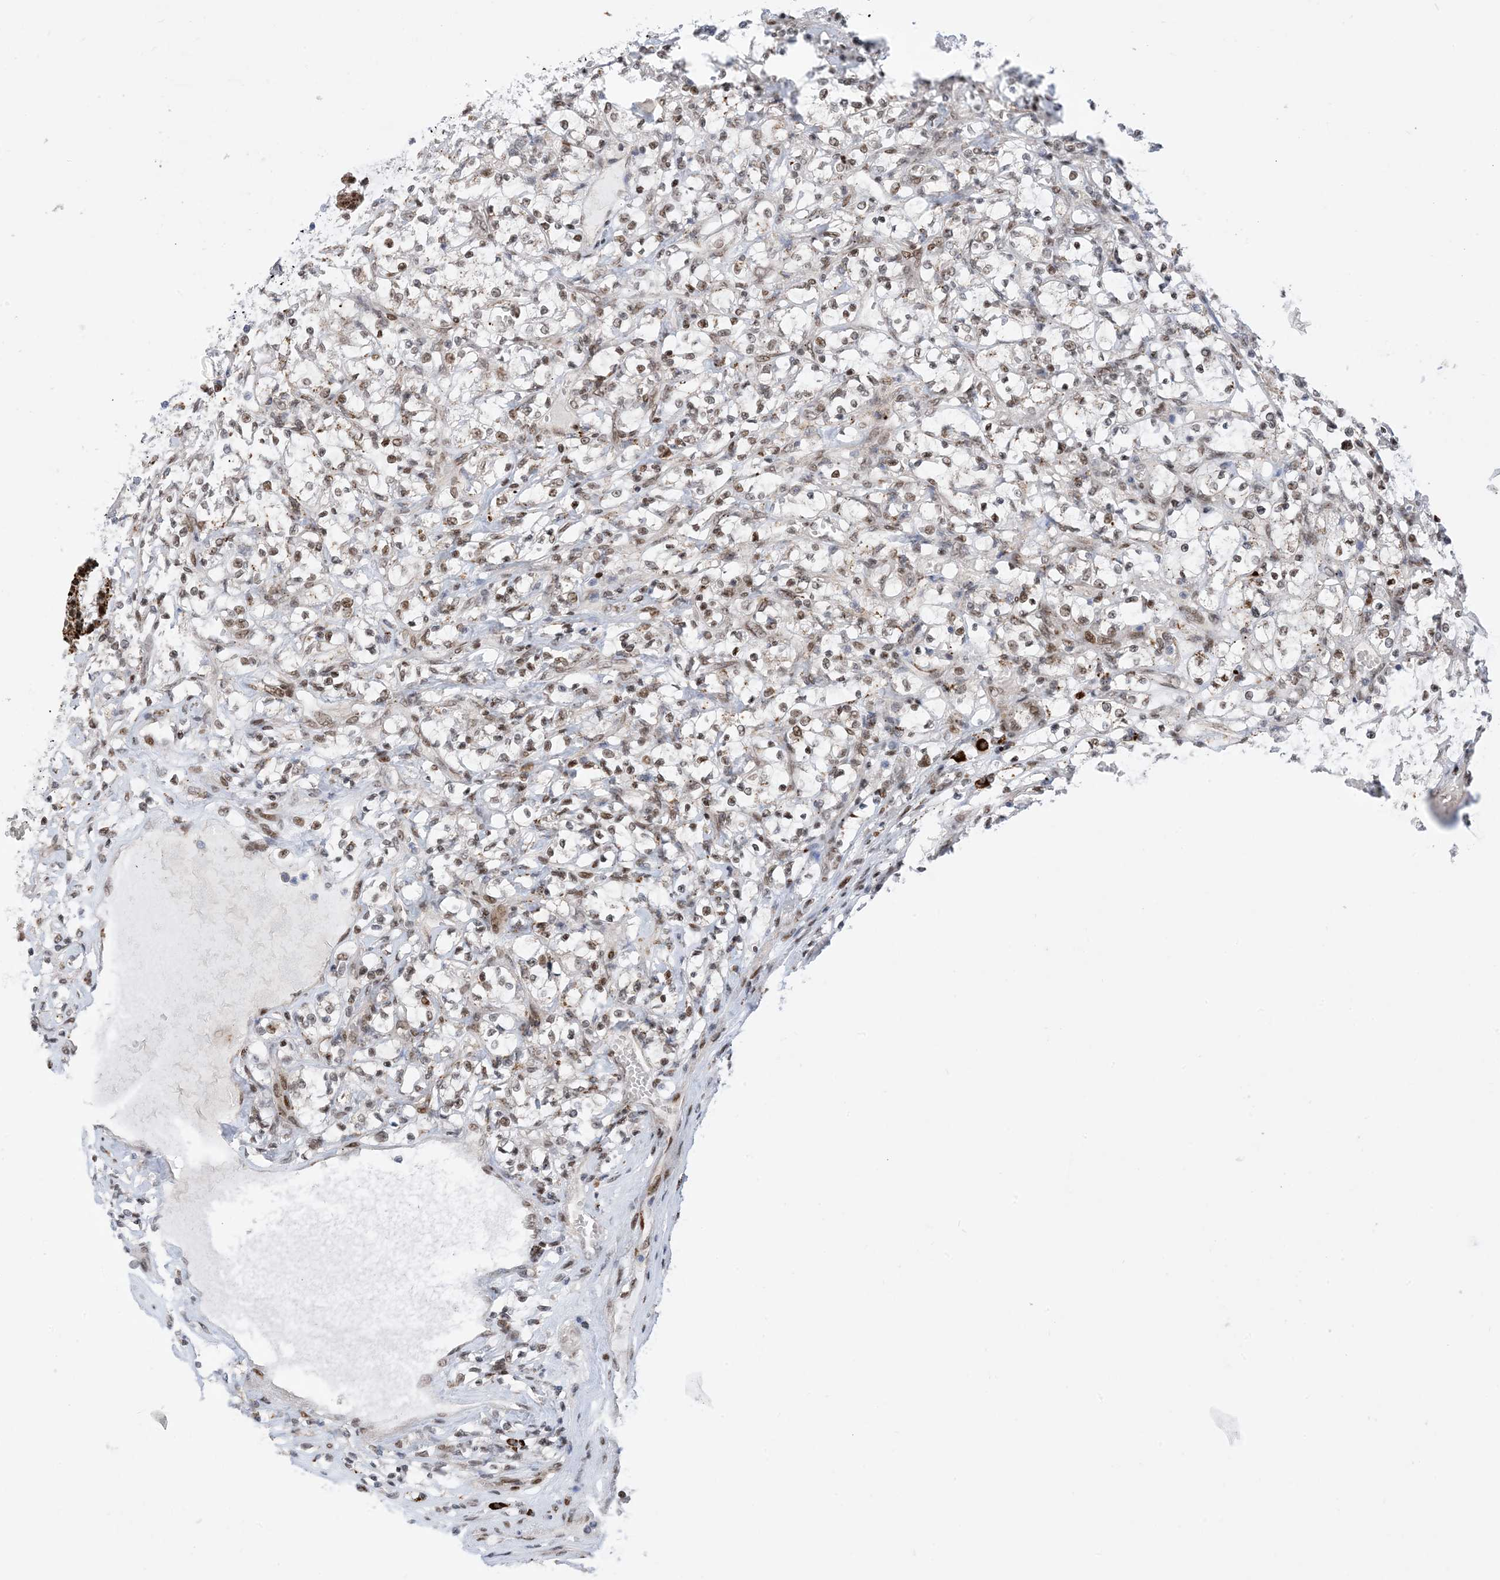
{"staining": {"intensity": "moderate", "quantity": ">75%", "location": "nuclear"}, "tissue": "renal cancer", "cell_type": "Tumor cells", "image_type": "cancer", "snomed": [{"axis": "morphology", "description": "Adenocarcinoma, NOS"}, {"axis": "topography", "description": "Kidney"}], "caption": "Brown immunohistochemical staining in human adenocarcinoma (renal) reveals moderate nuclear positivity in about >75% of tumor cells.", "gene": "TSPYL1", "patient": {"sex": "female", "age": 69}}